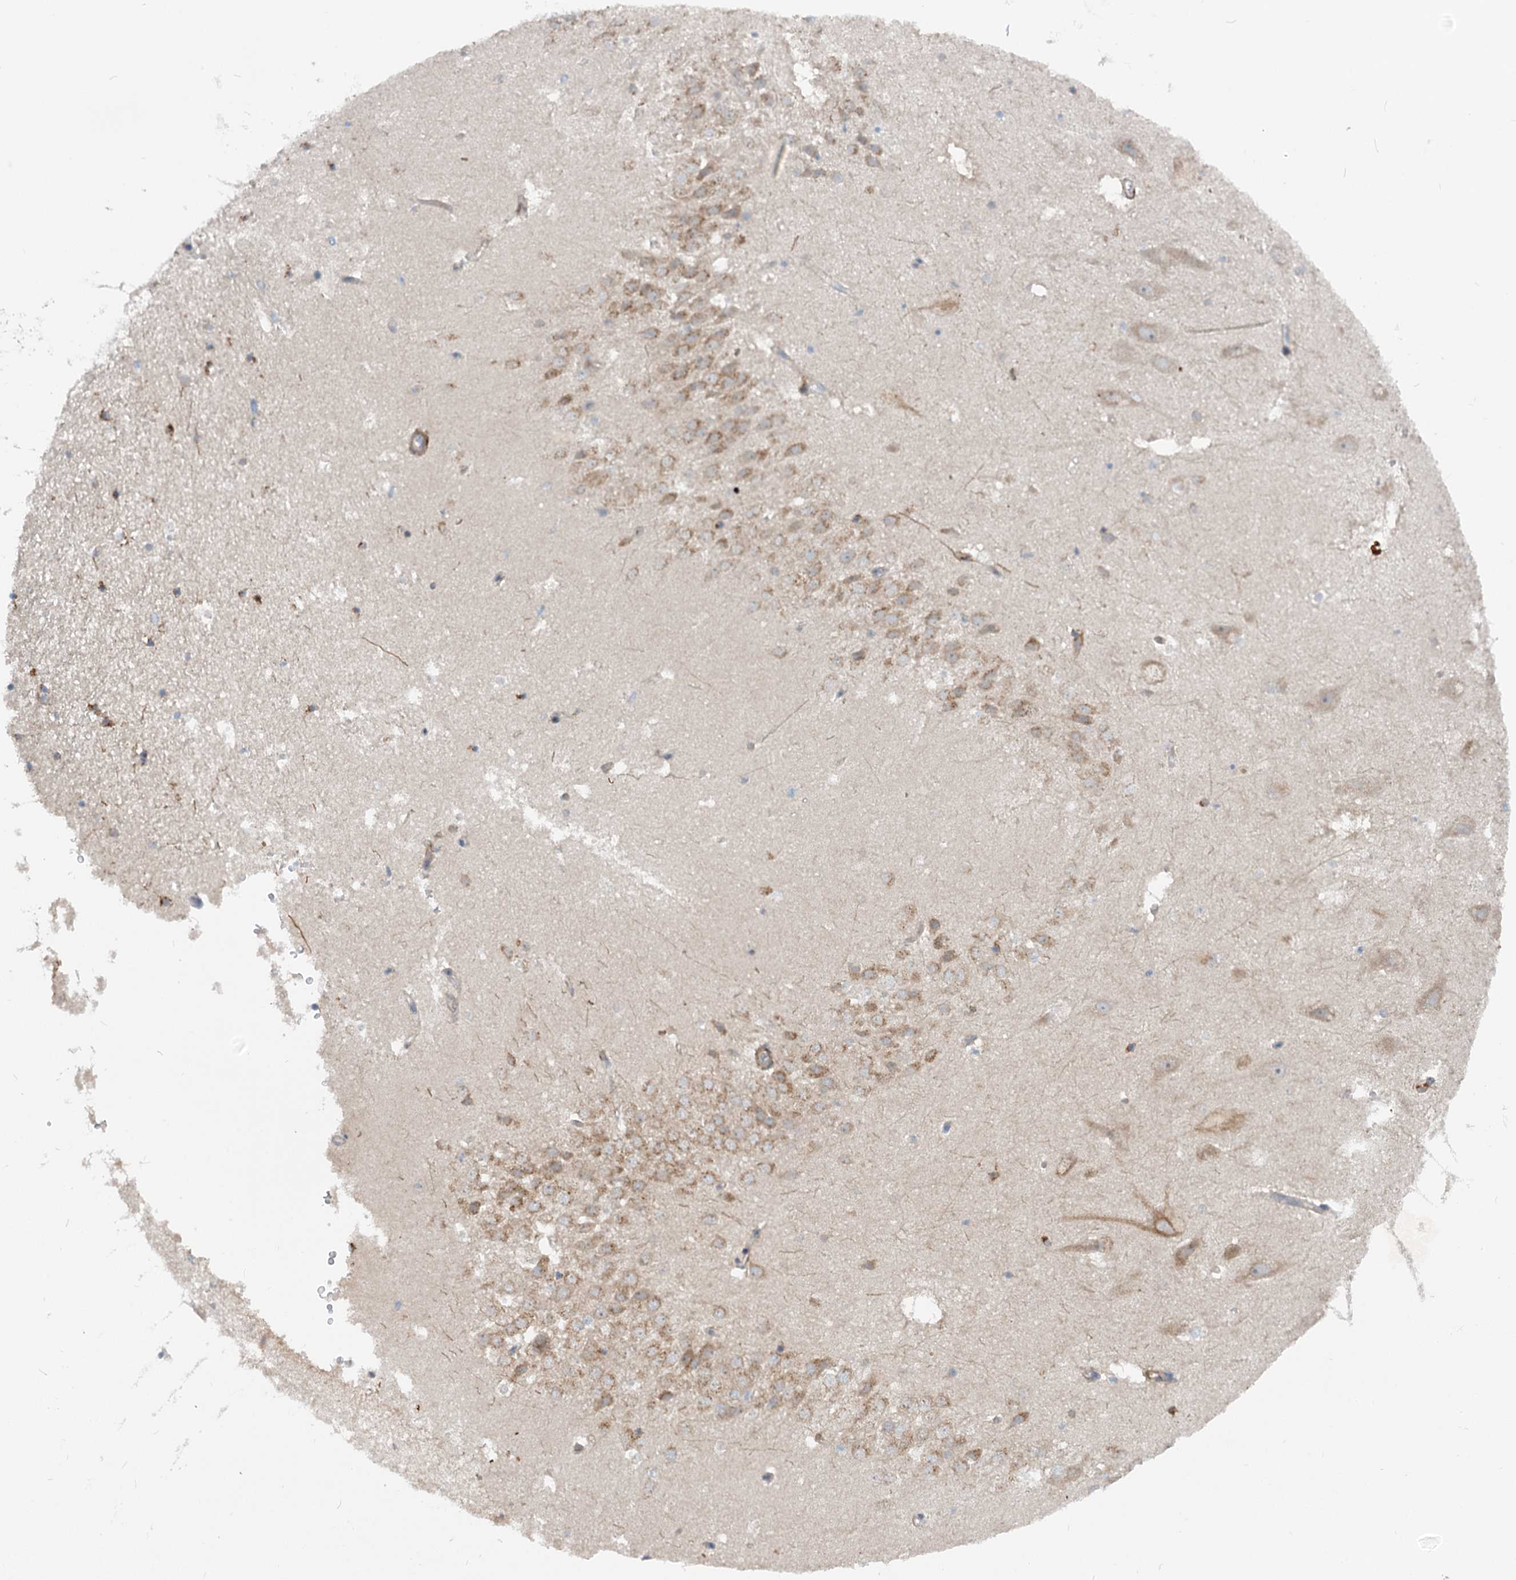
{"staining": {"intensity": "moderate", "quantity": "25%-75%", "location": "cytoplasmic/membranous"}, "tissue": "hippocampus", "cell_type": "Glial cells", "image_type": "normal", "snomed": [{"axis": "morphology", "description": "Normal tissue, NOS"}, {"axis": "topography", "description": "Hippocampus"}], "caption": "Human hippocampus stained with a brown dye reveals moderate cytoplasmic/membranous positive positivity in about 25%-75% of glial cells.", "gene": "FGF19", "patient": {"sex": "female", "age": 52}}